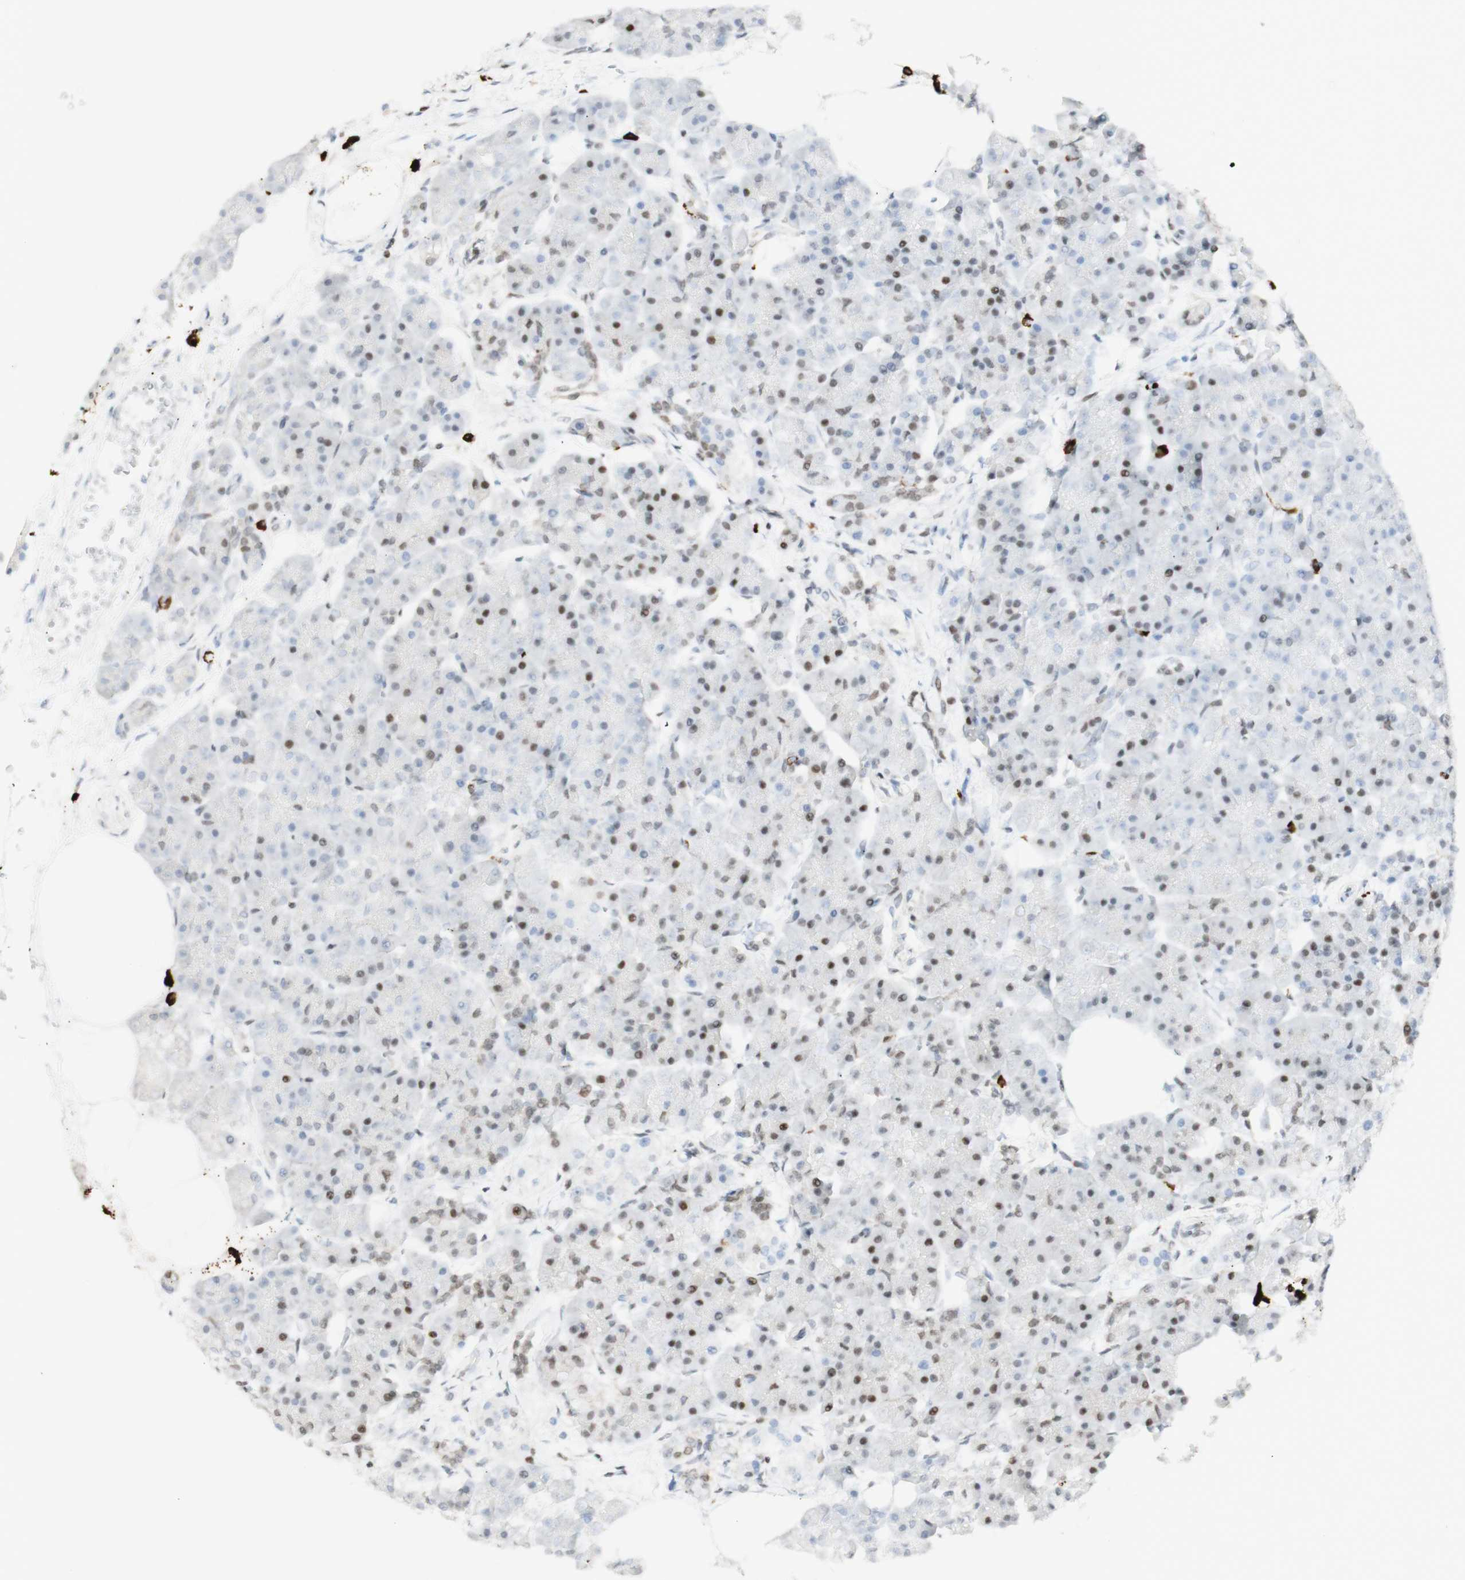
{"staining": {"intensity": "weak", "quantity": "25%-75%", "location": "nuclear"}, "tissue": "pancreas", "cell_type": "Exocrine glandular cells", "image_type": "normal", "snomed": [{"axis": "morphology", "description": "Normal tissue, NOS"}, {"axis": "topography", "description": "Pancreas"}], "caption": "This histopathology image shows immunohistochemistry staining of normal human pancreas, with low weak nuclear positivity in approximately 25%-75% of exocrine glandular cells.", "gene": "ZMYM6", "patient": {"sex": "female", "age": 70}}